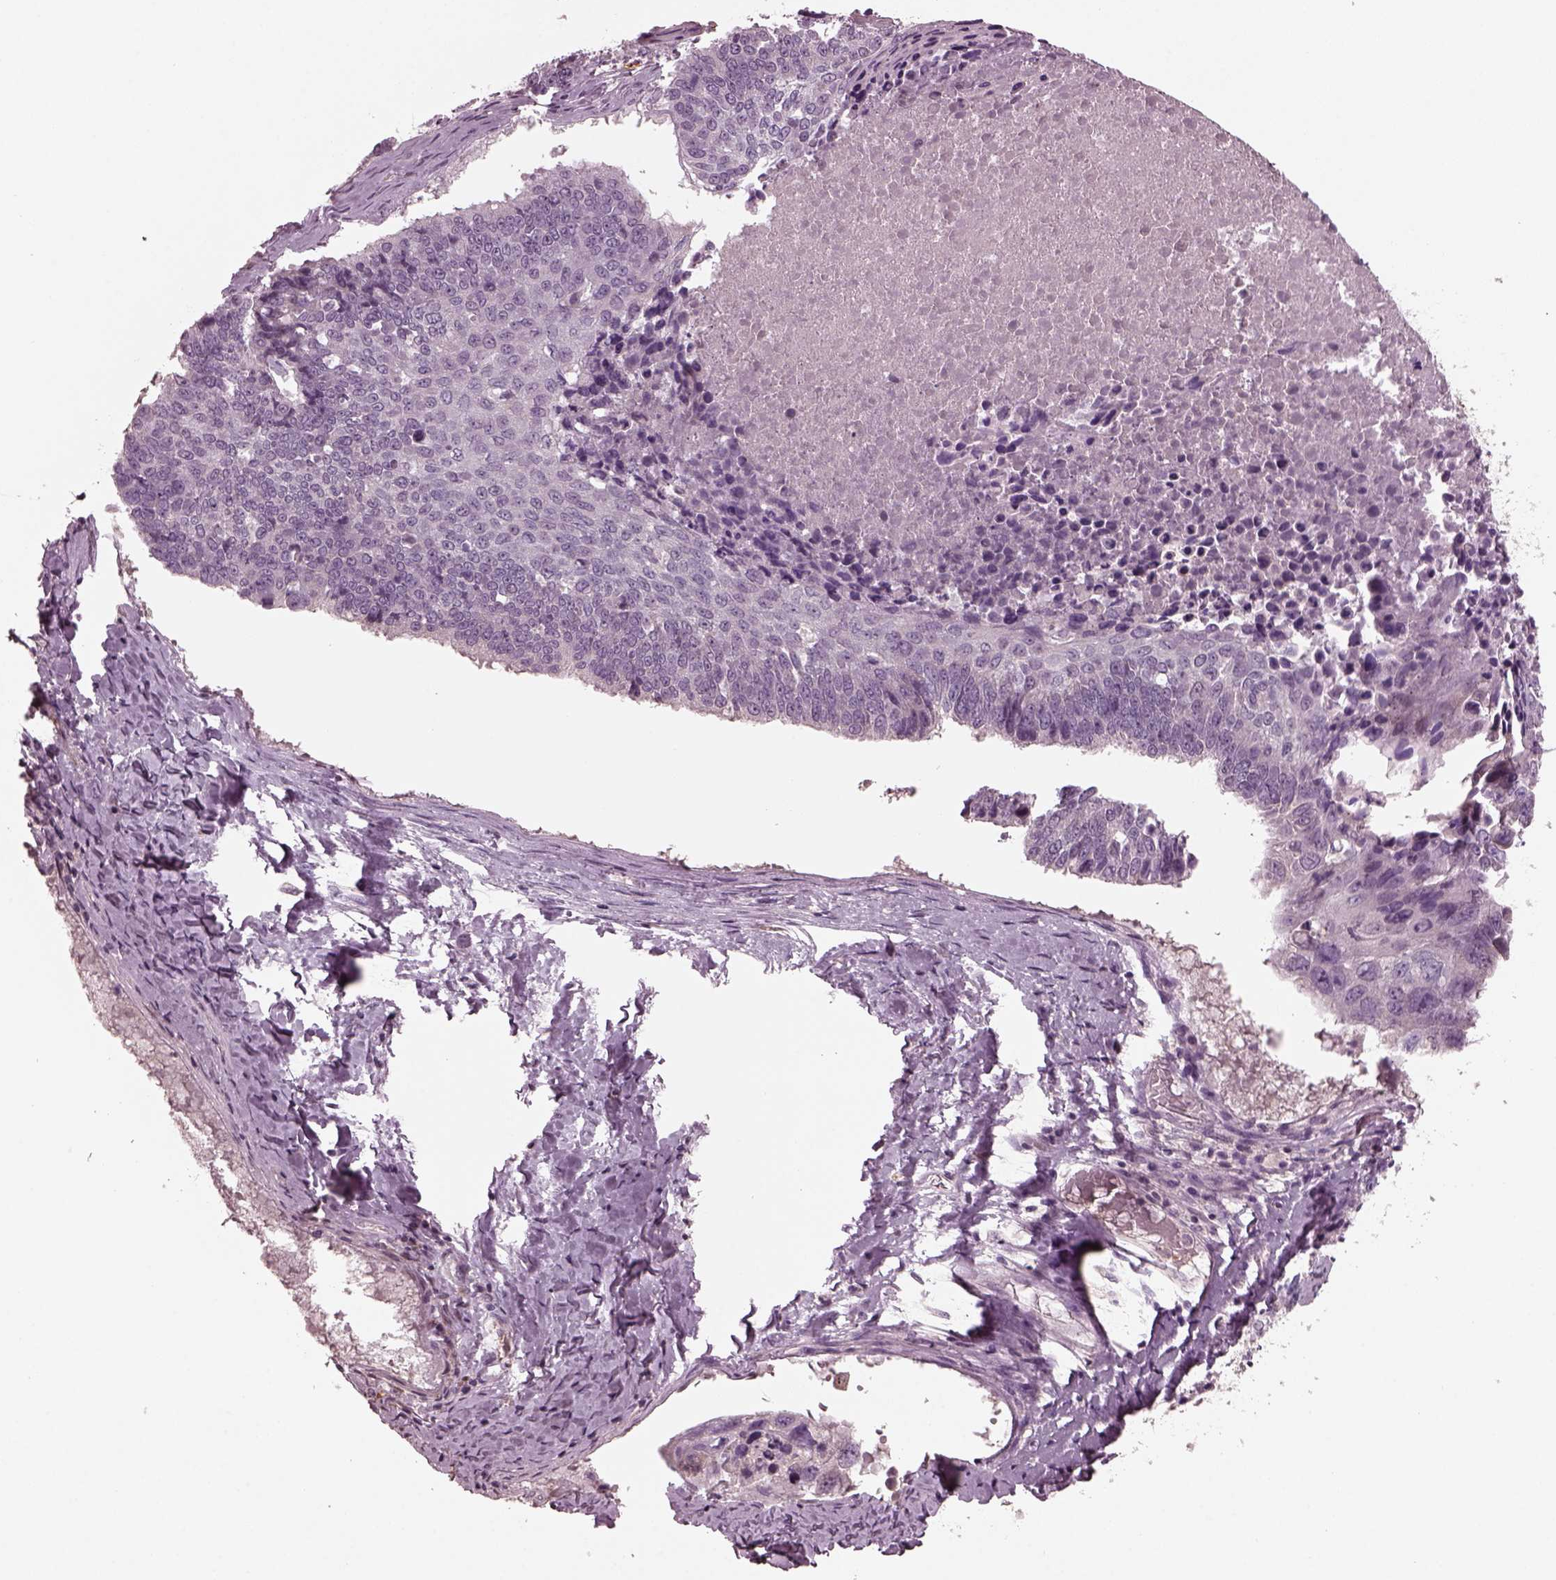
{"staining": {"intensity": "negative", "quantity": "none", "location": "none"}, "tissue": "lung cancer", "cell_type": "Tumor cells", "image_type": "cancer", "snomed": [{"axis": "morphology", "description": "Squamous cell carcinoma, NOS"}, {"axis": "topography", "description": "Lung"}], "caption": "Tumor cells show no significant staining in lung cancer.", "gene": "PORCN", "patient": {"sex": "male", "age": 73}}